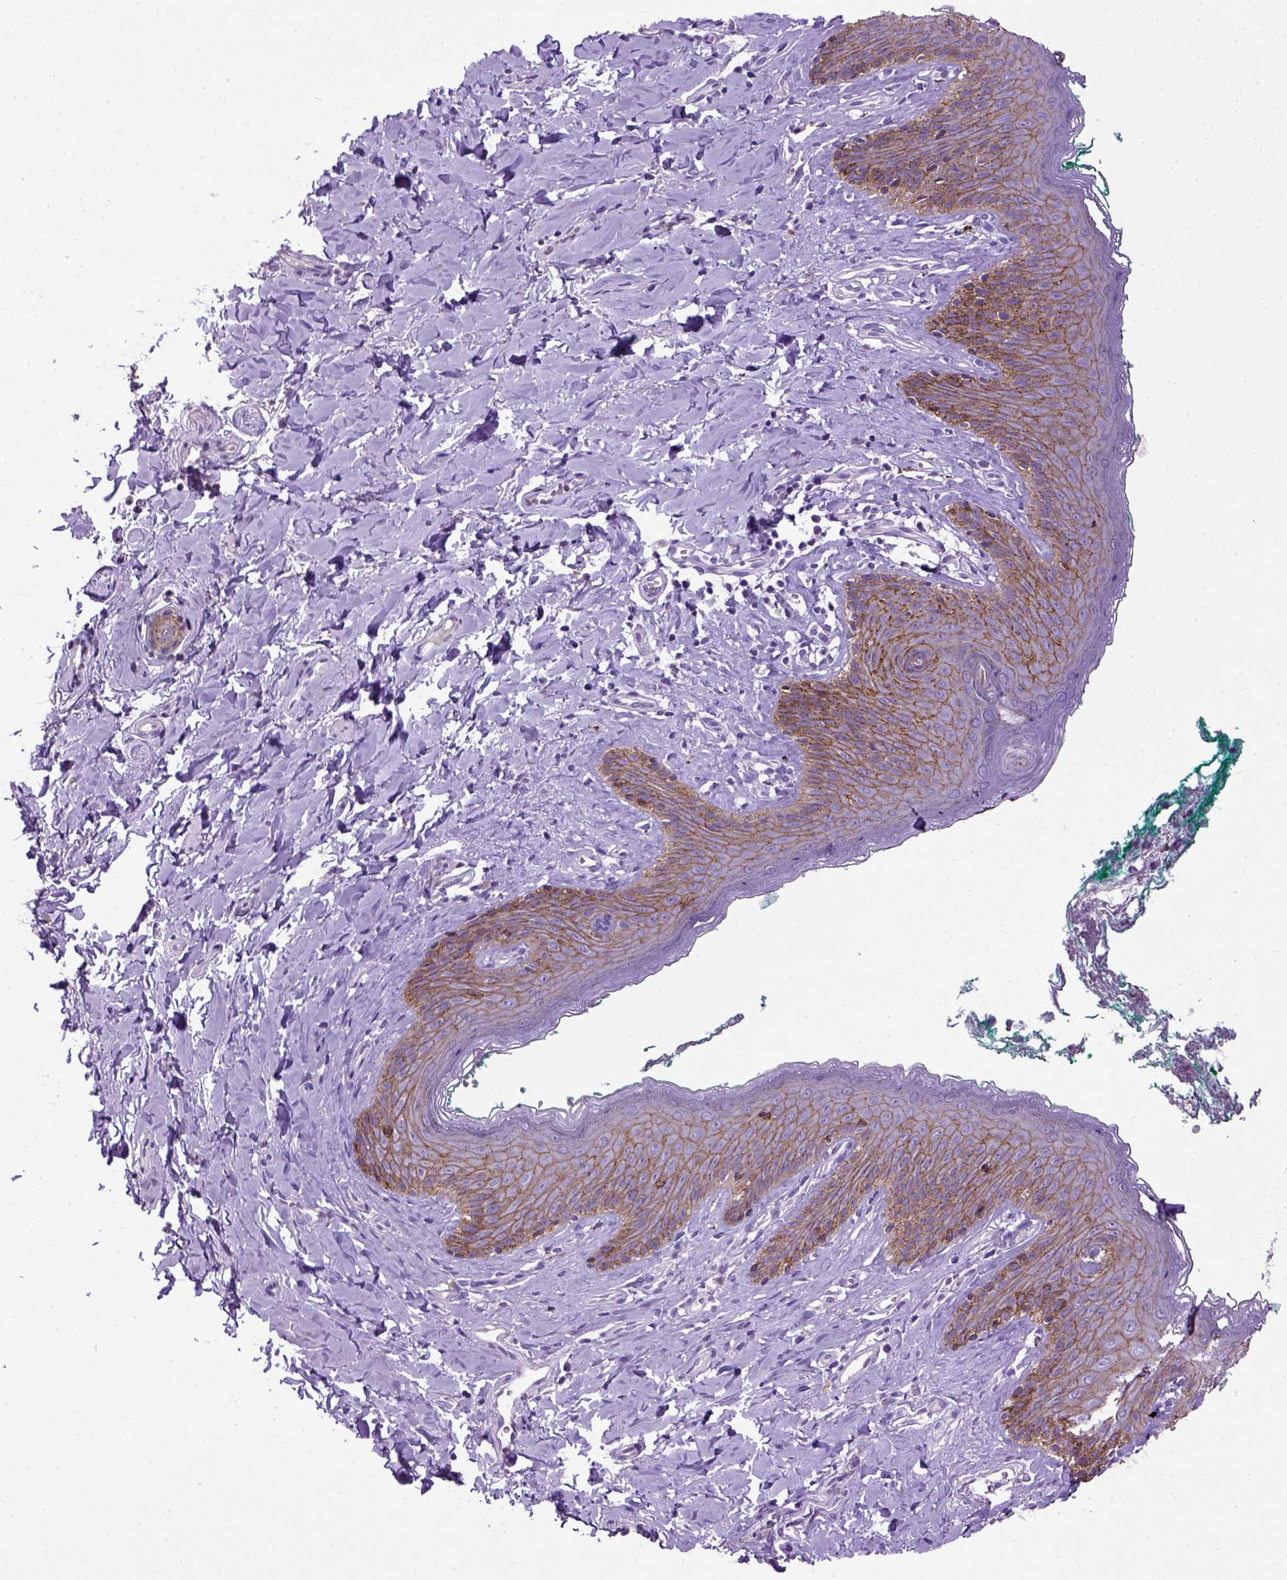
{"staining": {"intensity": "moderate", "quantity": ">75%", "location": "cytoplasmic/membranous"}, "tissue": "skin", "cell_type": "Epidermal cells", "image_type": "normal", "snomed": [{"axis": "morphology", "description": "Normal tissue, NOS"}, {"axis": "topography", "description": "Vulva"}], "caption": "This micrograph exhibits immunohistochemistry (IHC) staining of unremarkable human skin, with medium moderate cytoplasmic/membranous staining in approximately >75% of epidermal cells.", "gene": "CDH1", "patient": {"sex": "female", "age": 66}}